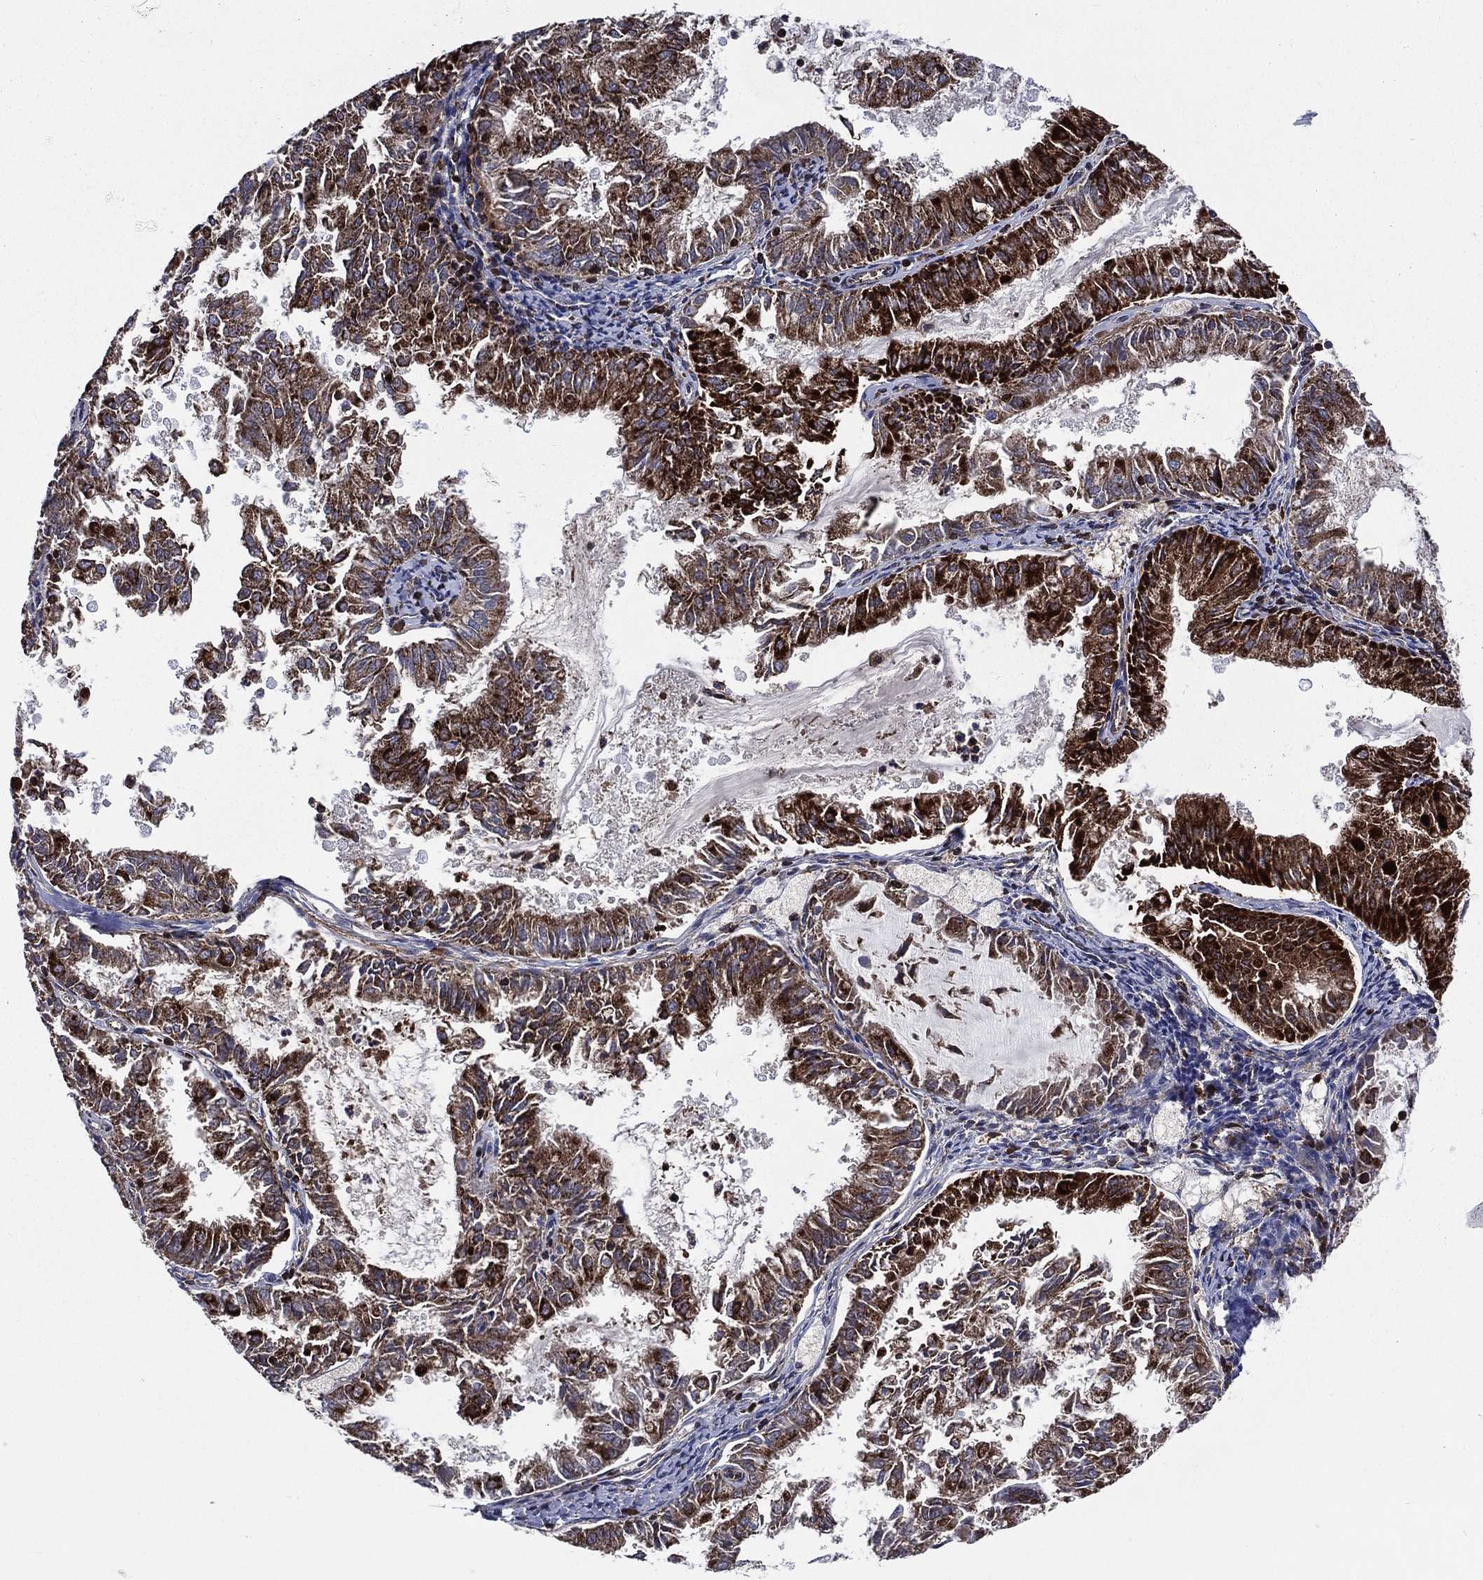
{"staining": {"intensity": "strong", "quantity": ">75%", "location": "cytoplasmic/membranous"}, "tissue": "endometrial cancer", "cell_type": "Tumor cells", "image_type": "cancer", "snomed": [{"axis": "morphology", "description": "Adenocarcinoma, NOS"}, {"axis": "topography", "description": "Endometrium"}], "caption": "An image showing strong cytoplasmic/membranous positivity in about >75% of tumor cells in endometrial cancer (adenocarcinoma), as visualized by brown immunohistochemical staining.", "gene": "ANKRD37", "patient": {"sex": "female", "age": 57}}